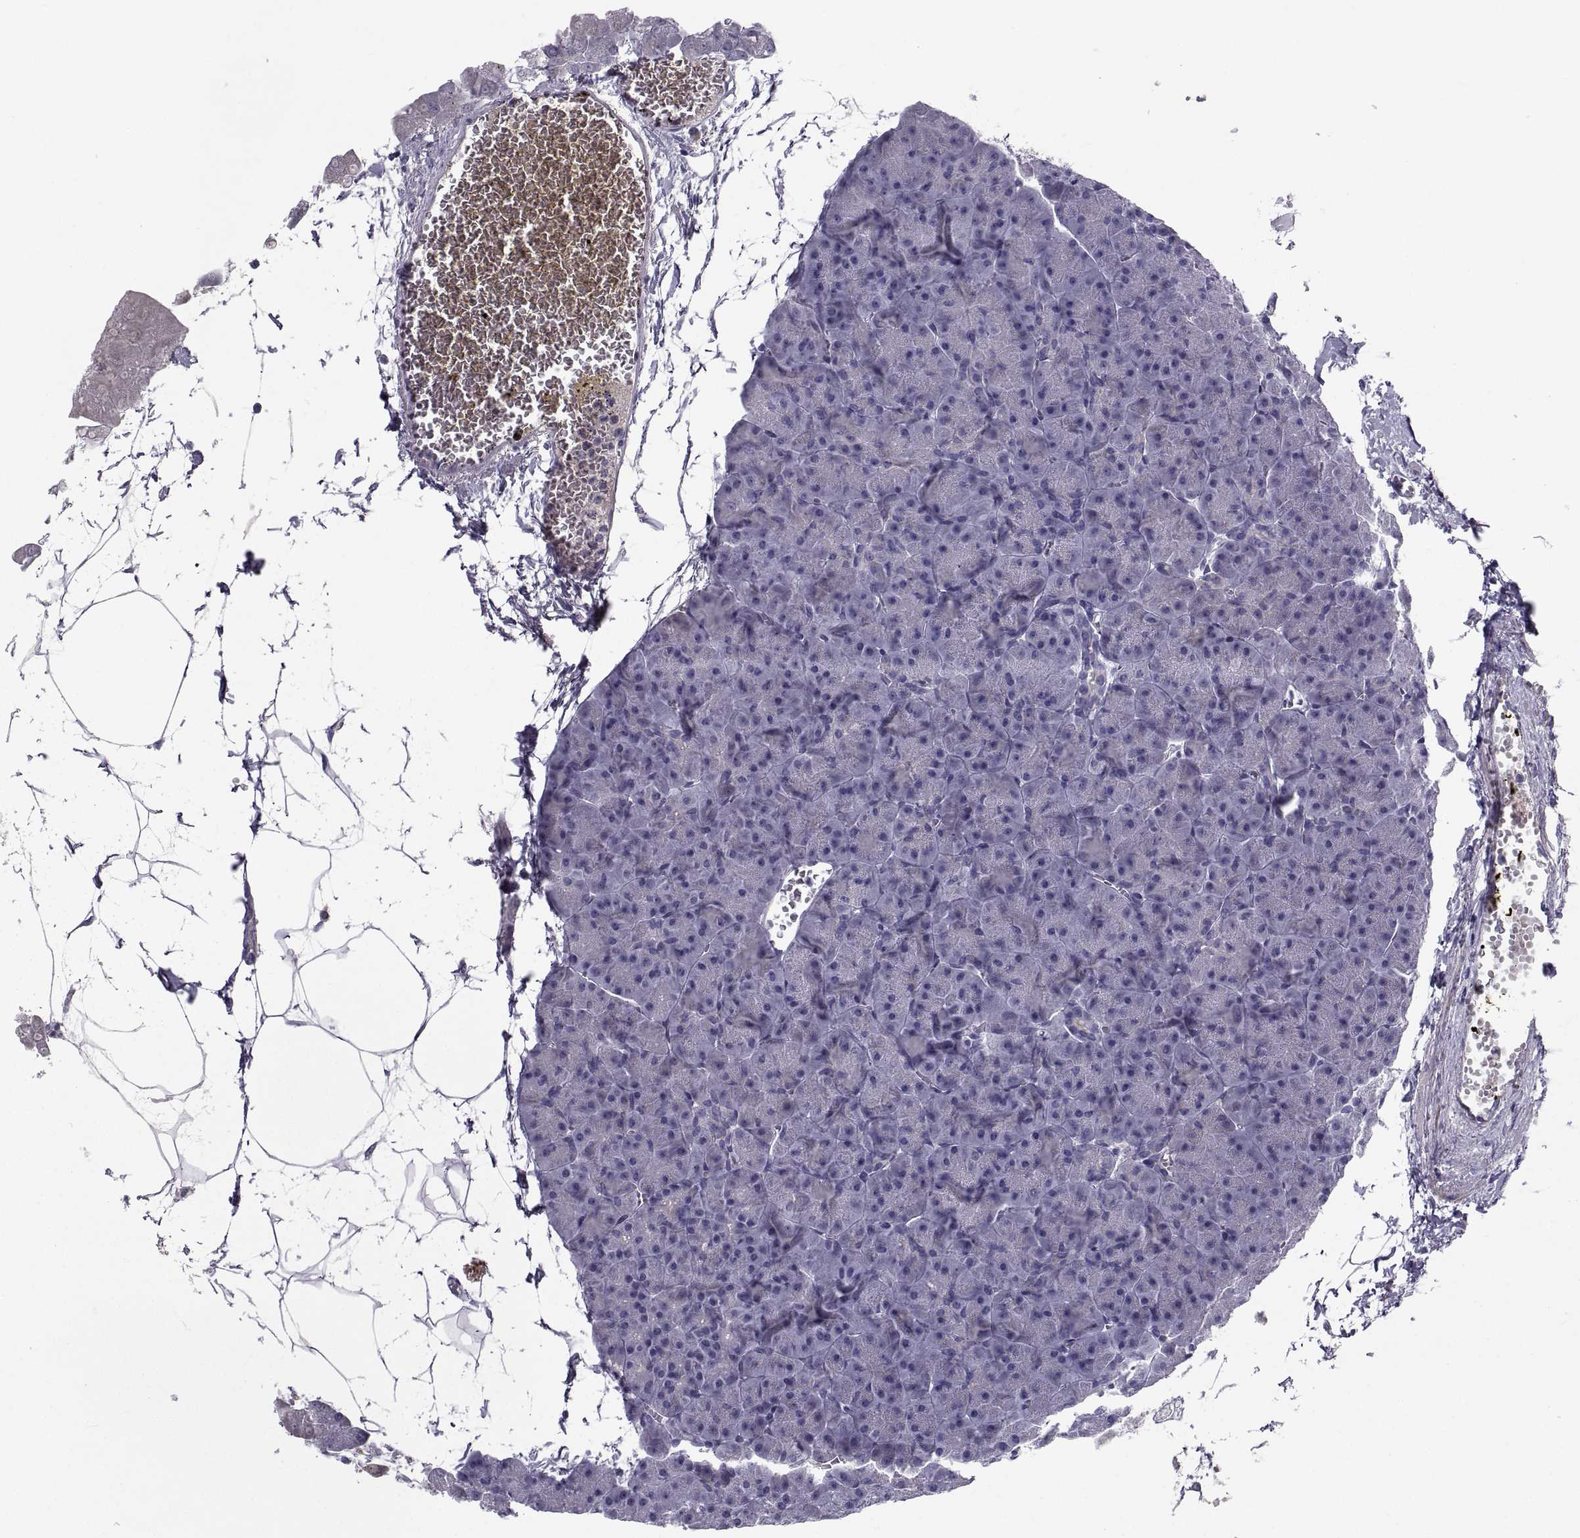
{"staining": {"intensity": "negative", "quantity": "none", "location": "none"}, "tissue": "pancreas", "cell_type": "Exocrine glandular cells", "image_type": "normal", "snomed": [{"axis": "morphology", "description": "Normal tissue, NOS"}, {"axis": "topography", "description": "Adipose tissue"}, {"axis": "topography", "description": "Pancreas"}, {"axis": "topography", "description": "Peripheral nerve tissue"}], "caption": "Protein analysis of normal pancreas exhibits no significant staining in exocrine glandular cells.", "gene": "PDZRN4", "patient": {"sex": "female", "age": 58}}